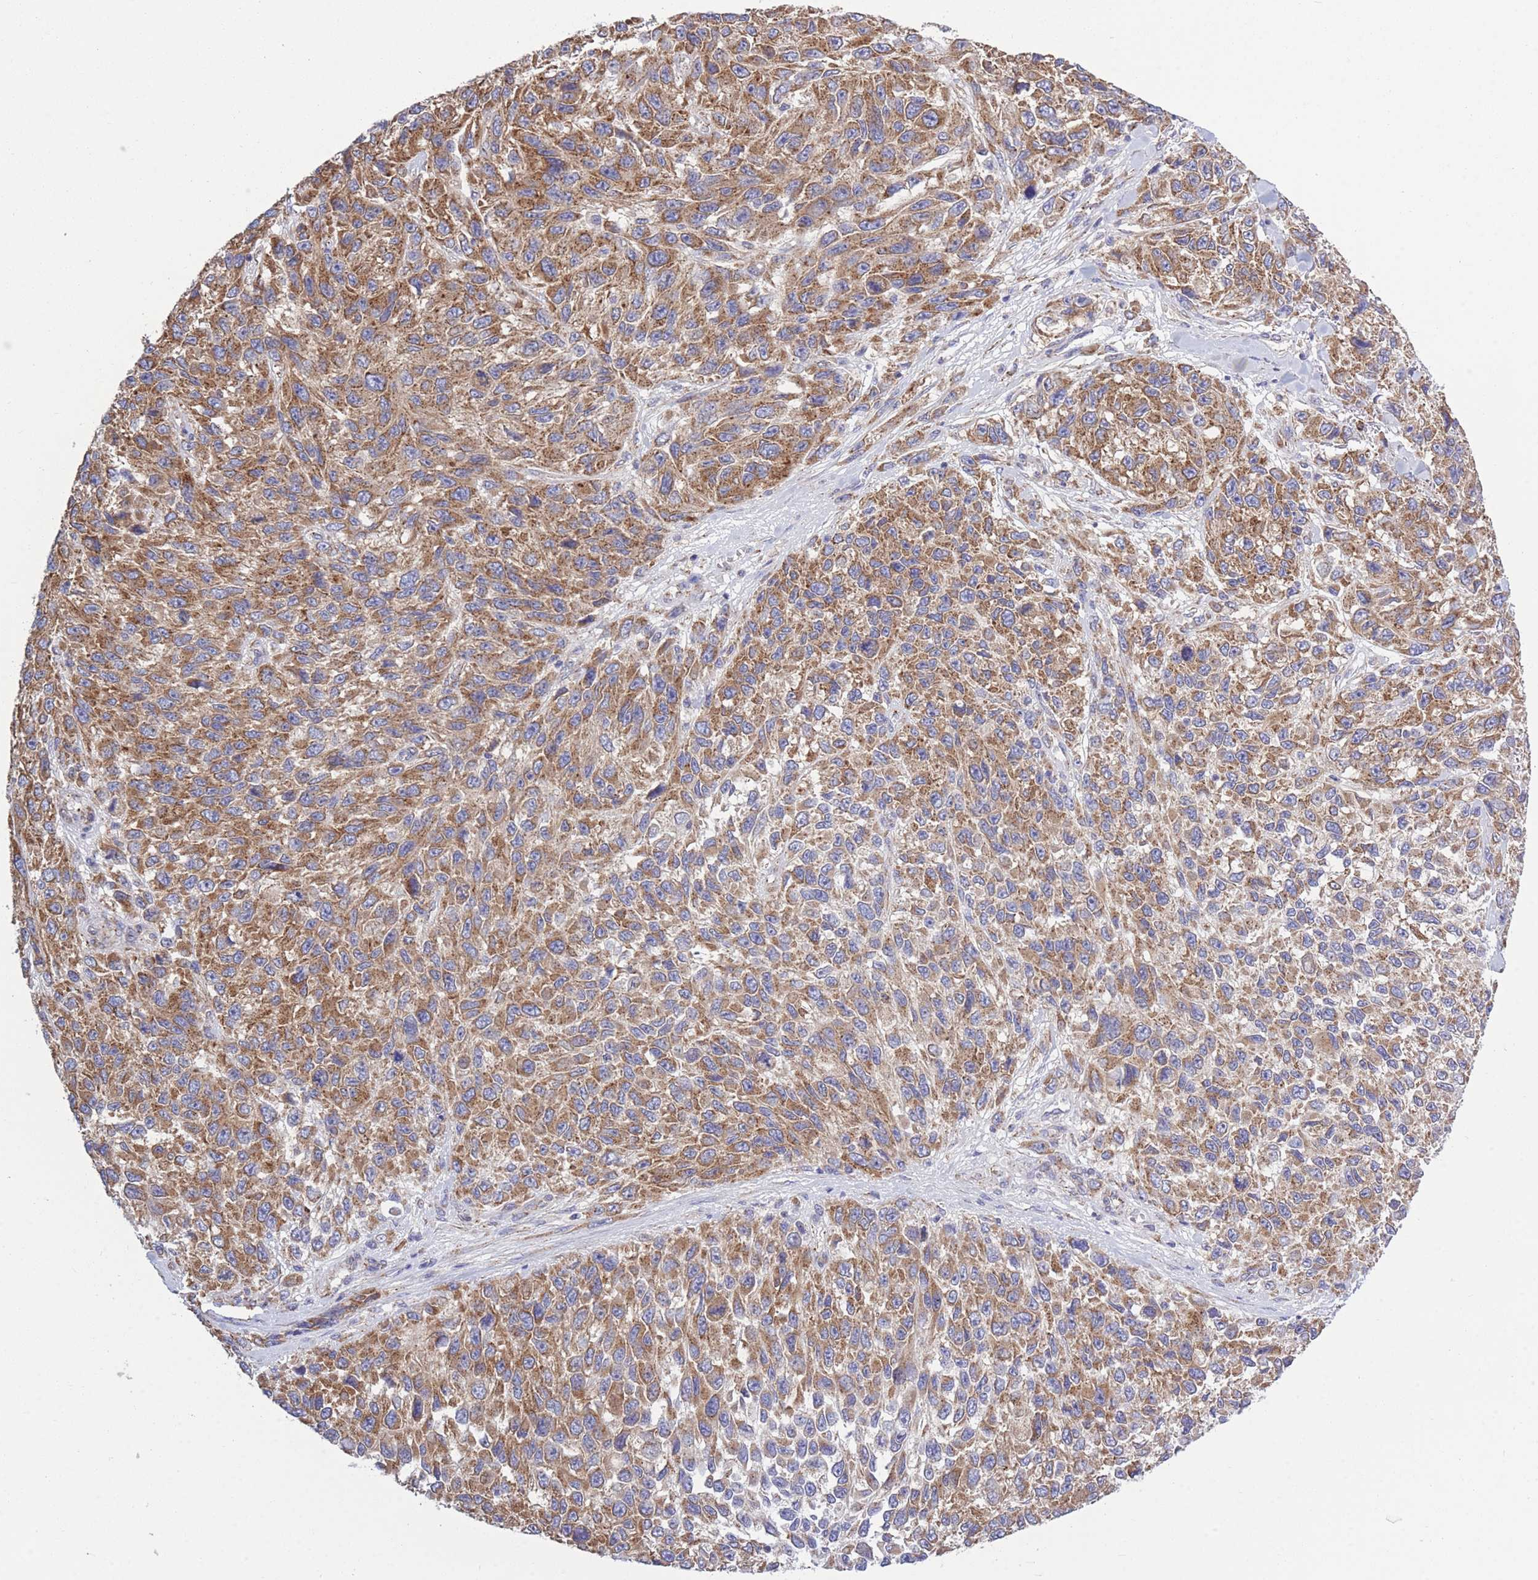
{"staining": {"intensity": "strong", "quantity": ">75%", "location": "cytoplasmic/membranous"}, "tissue": "melanoma", "cell_type": "Tumor cells", "image_type": "cancer", "snomed": [{"axis": "morphology", "description": "Malignant melanoma, NOS"}, {"axis": "topography", "description": "Skin"}], "caption": "High-power microscopy captured an immunohistochemistry (IHC) image of malignant melanoma, revealing strong cytoplasmic/membranous staining in about >75% of tumor cells.", "gene": "COPG2", "patient": {"sex": "female", "age": 96}}